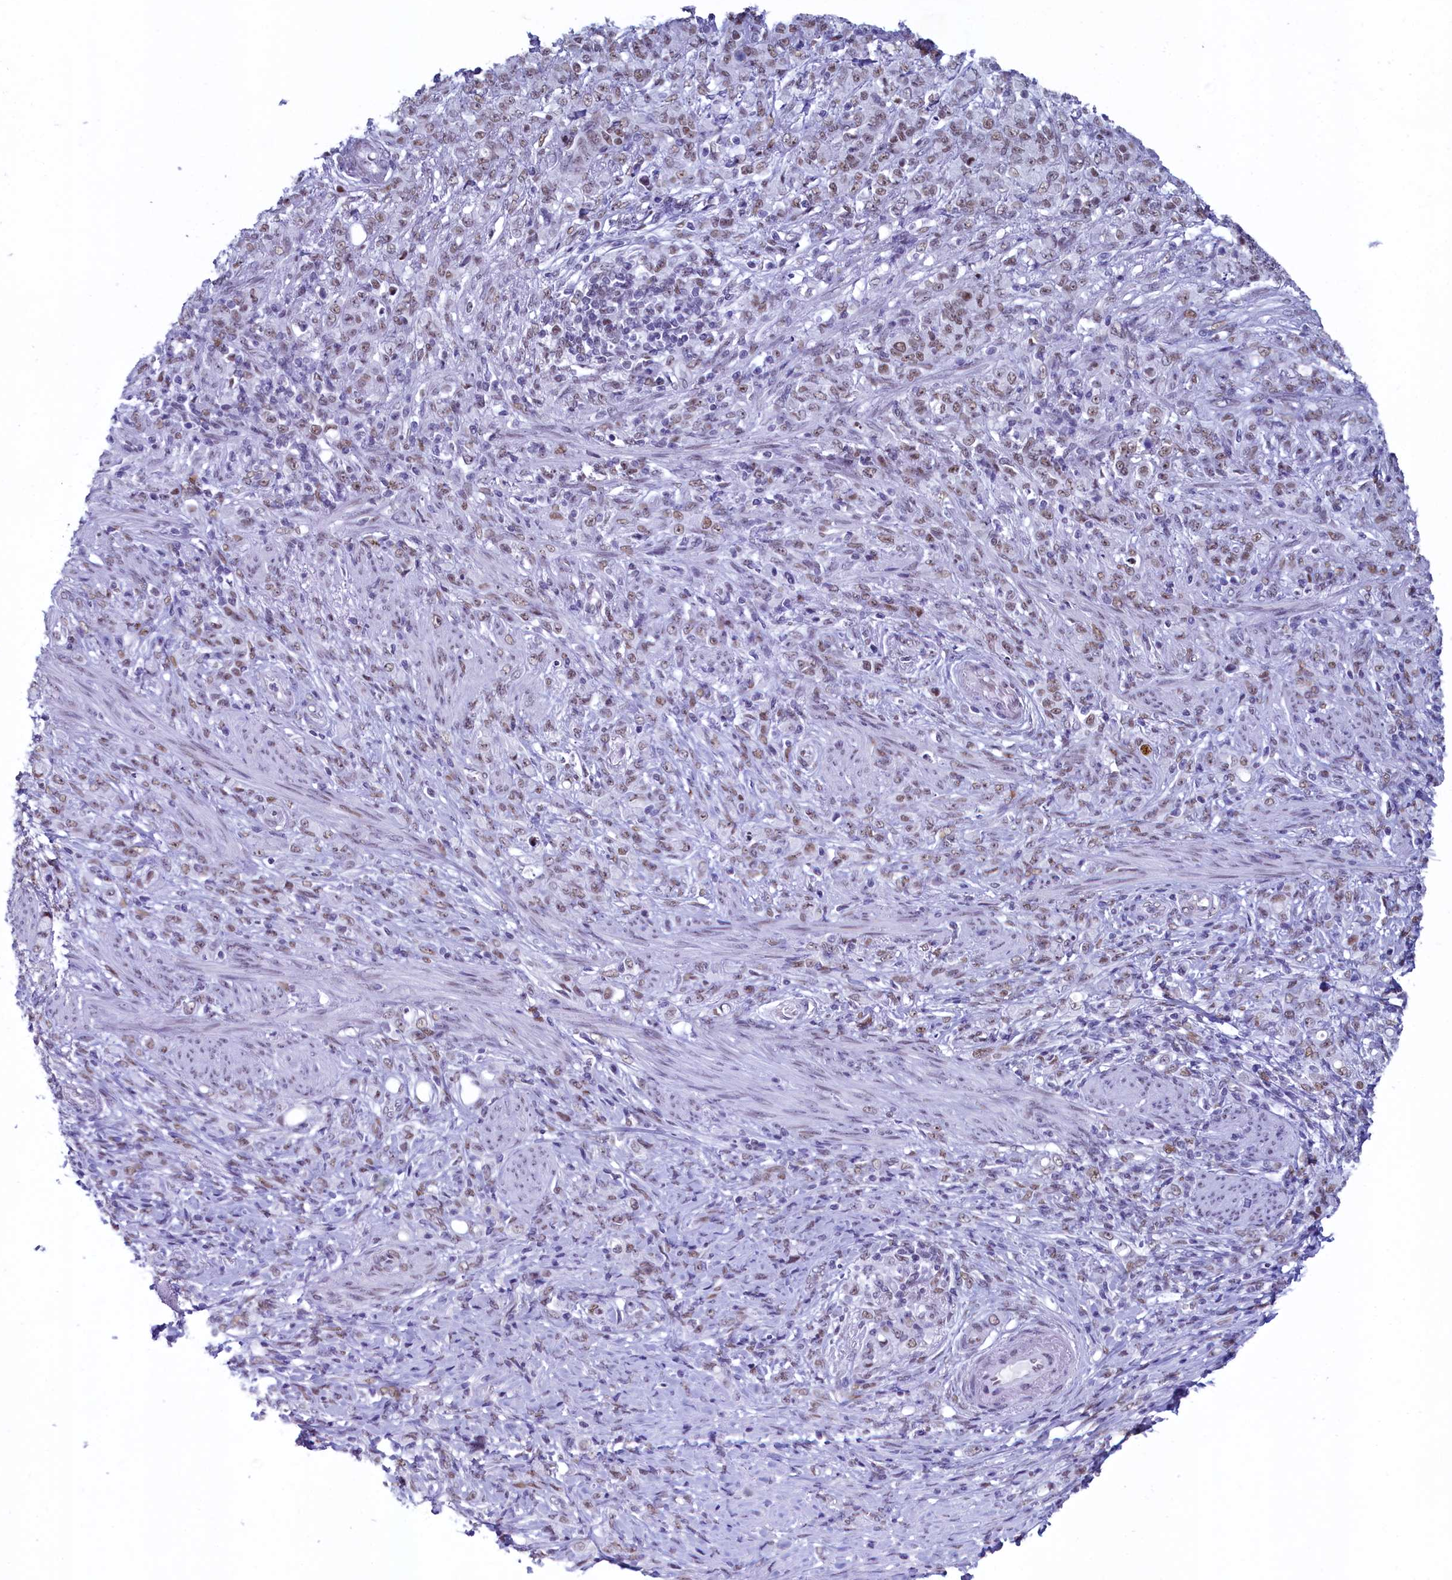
{"staining": {"intensity": "weak", "quantity": ">75%", "location": "nuclear"}, "tissue": "stomach cancer", "cell_type": "Tumor cells", "image_type": "cancer", "snomed": [{"axis": "morphology", "description": "Adenocarcinoma, NOS"}, {"axis": "topography", "description": "Stomach"}], "caption": "The image displays a brown stain indicating the presence of a protein in the nuclear of tumor cells in stomach cancer (adenocarcinoma). The protein is stained brown, and the nuclei are stained in blue (DAB (3,3'-diaminobenzidine) IHC with brightfield microscopy, high magnification).", "gene": "SUGP2", "patient": {"sex": "female", "age": 79}}